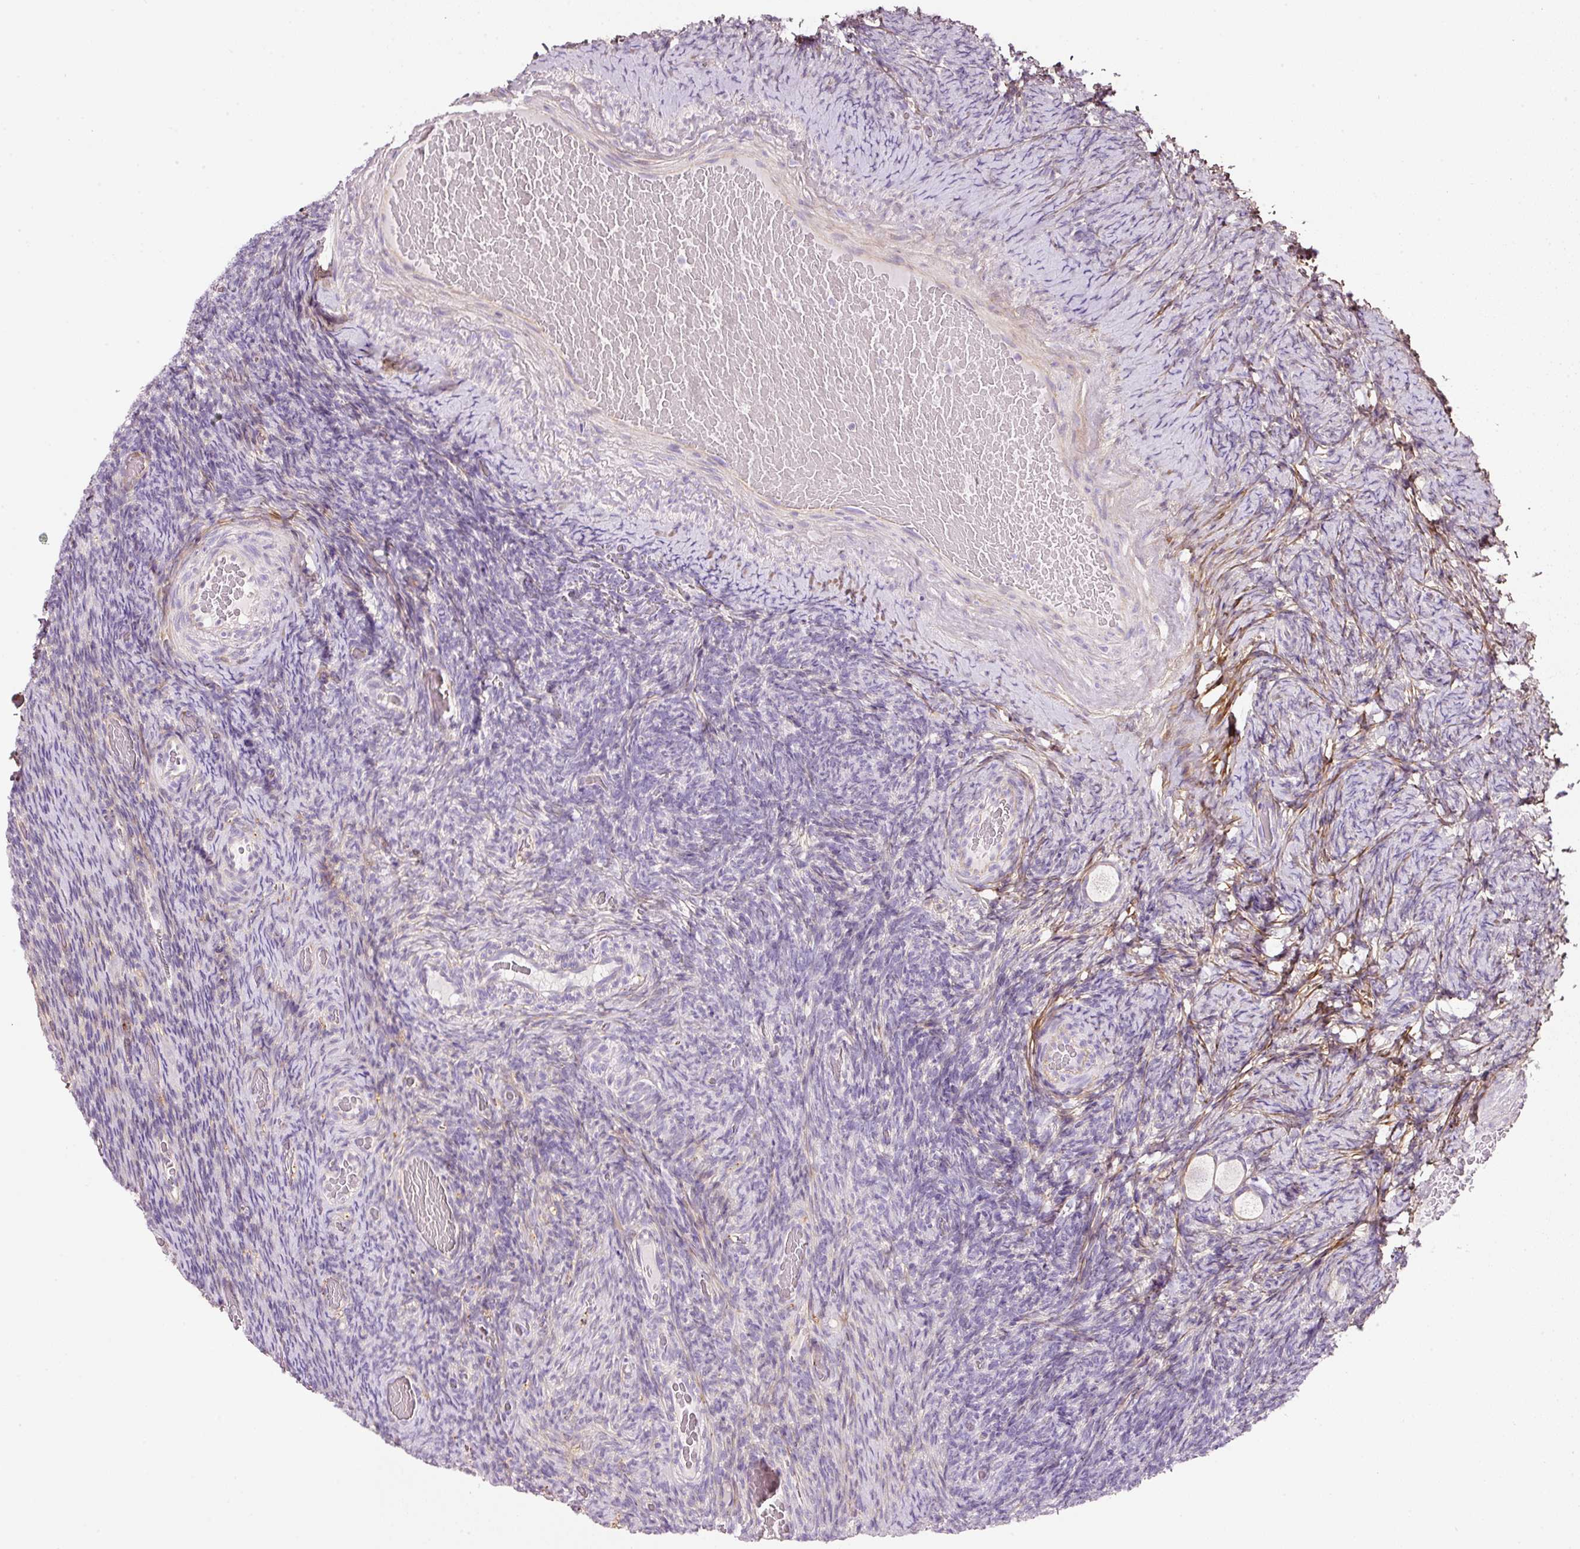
{"staining": {"intensity": "negative", "quantity": "none", "location": "none"}, "tissue": "ovary", "cell_type": "Follicle cells", "image_type": "normal", "snomed": [{"axis": "morphology", "description": "Normal tissue, NOS"}, {"axis": "topography", "description": "Ovary"}], "caption": "Unremarkable ovary was stained to show a protein in brown. There is no significant staining in follicle cells.", "gene": "SOS2", "patient": {"sex": "female", "age": 34}}